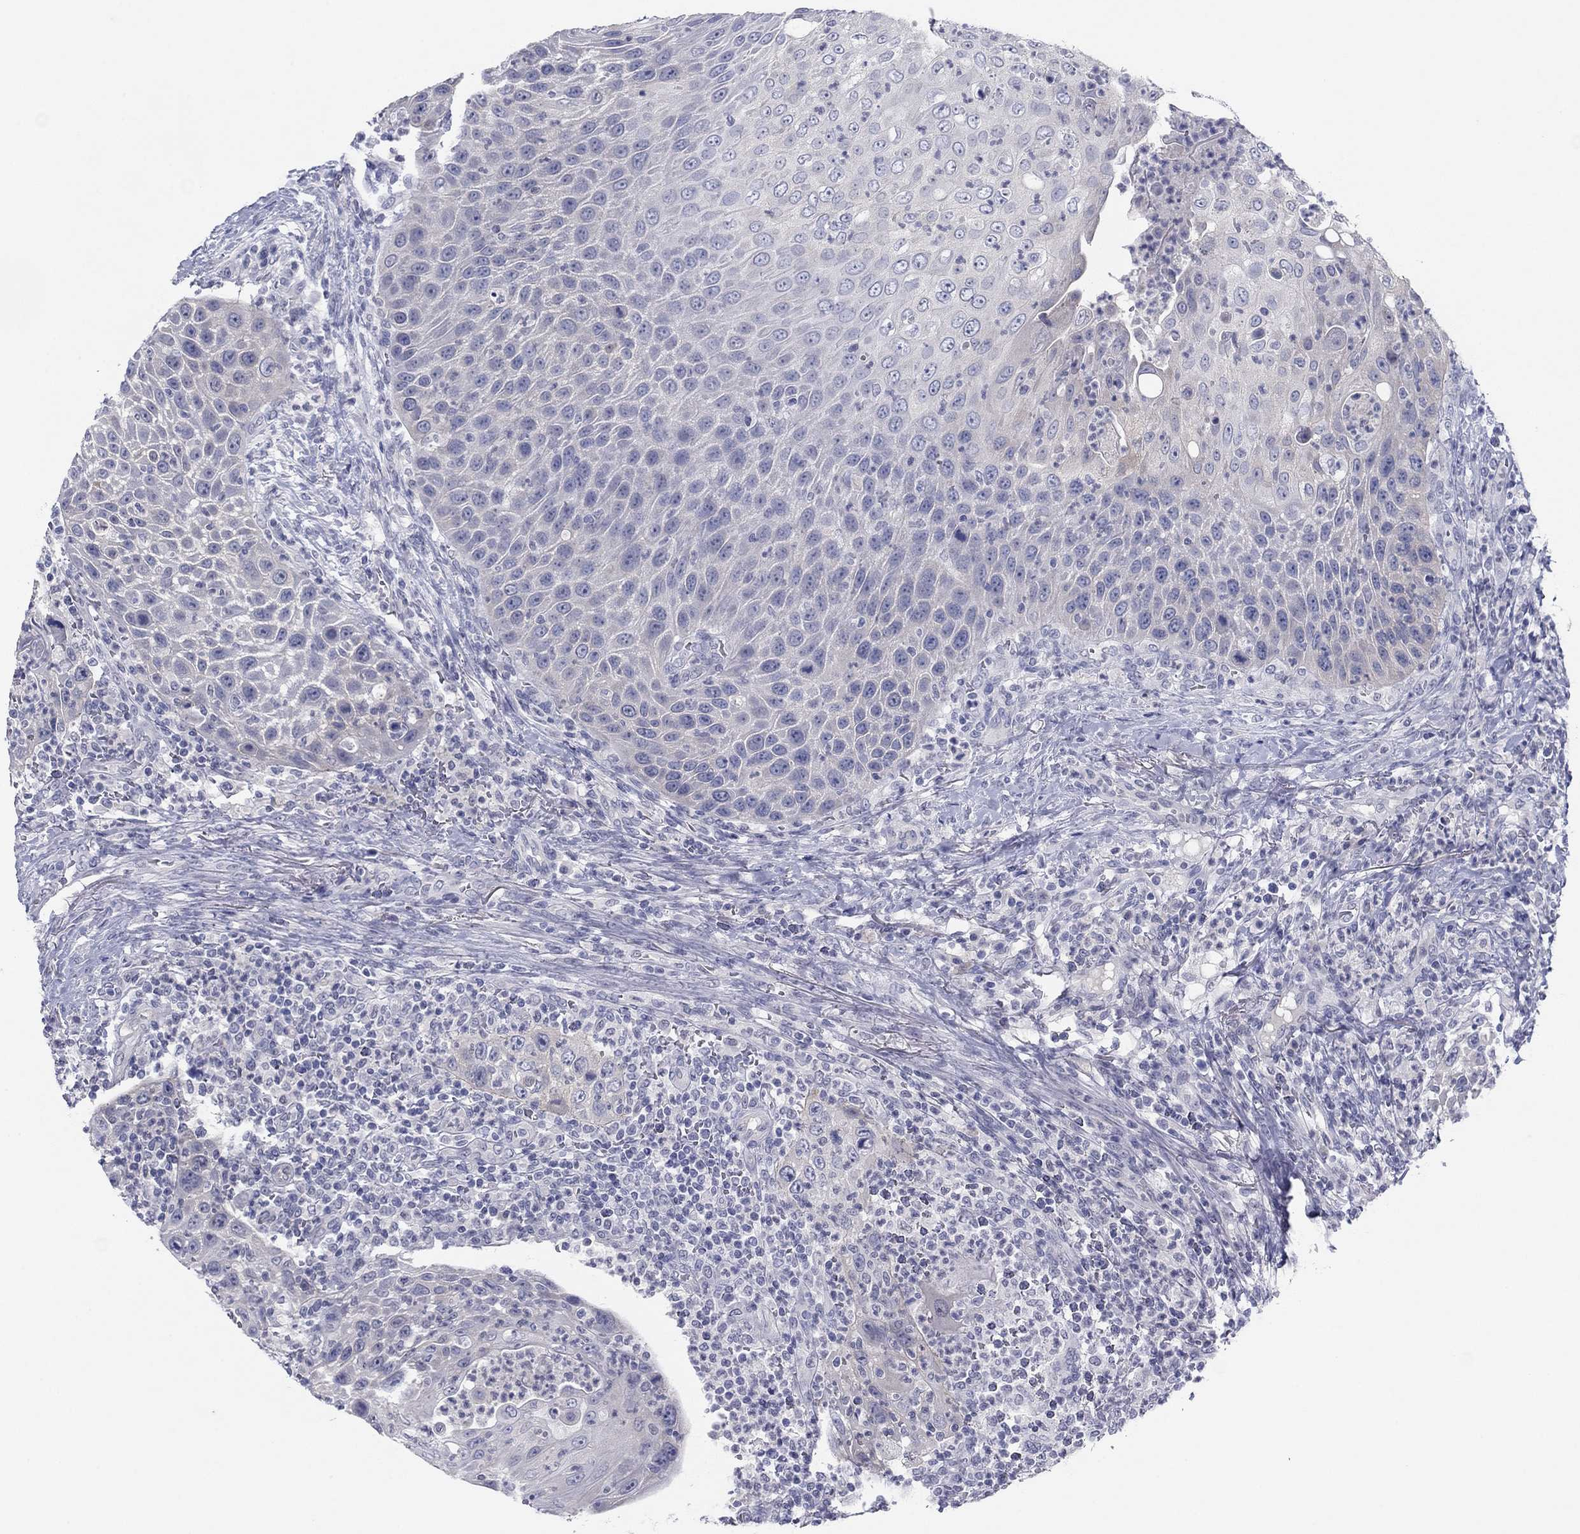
{"staining": {"intensity": "negative", "quantity": "none", "location": "none"}, "tissue": "head and neck cancer", "cell_type": "Tumor cells", "image_type": "cancer", "snomed": [{"axis": "morphology", "description": "Squamous cell carcinoma, NOS"}, {"axis": "topography", "description": "Head-Neck"}], "caption": "DAB (3,3'-diaminobenzidine) immunohistochemical staining of human head and neck squamous cell carcinoma displays no significant expression in tumor cells. (Brightfield microscopy of DAB immunohistochemistry at high magnification).", "gene": "PLS1", "patient": {"sex": "male", "age": 69}}